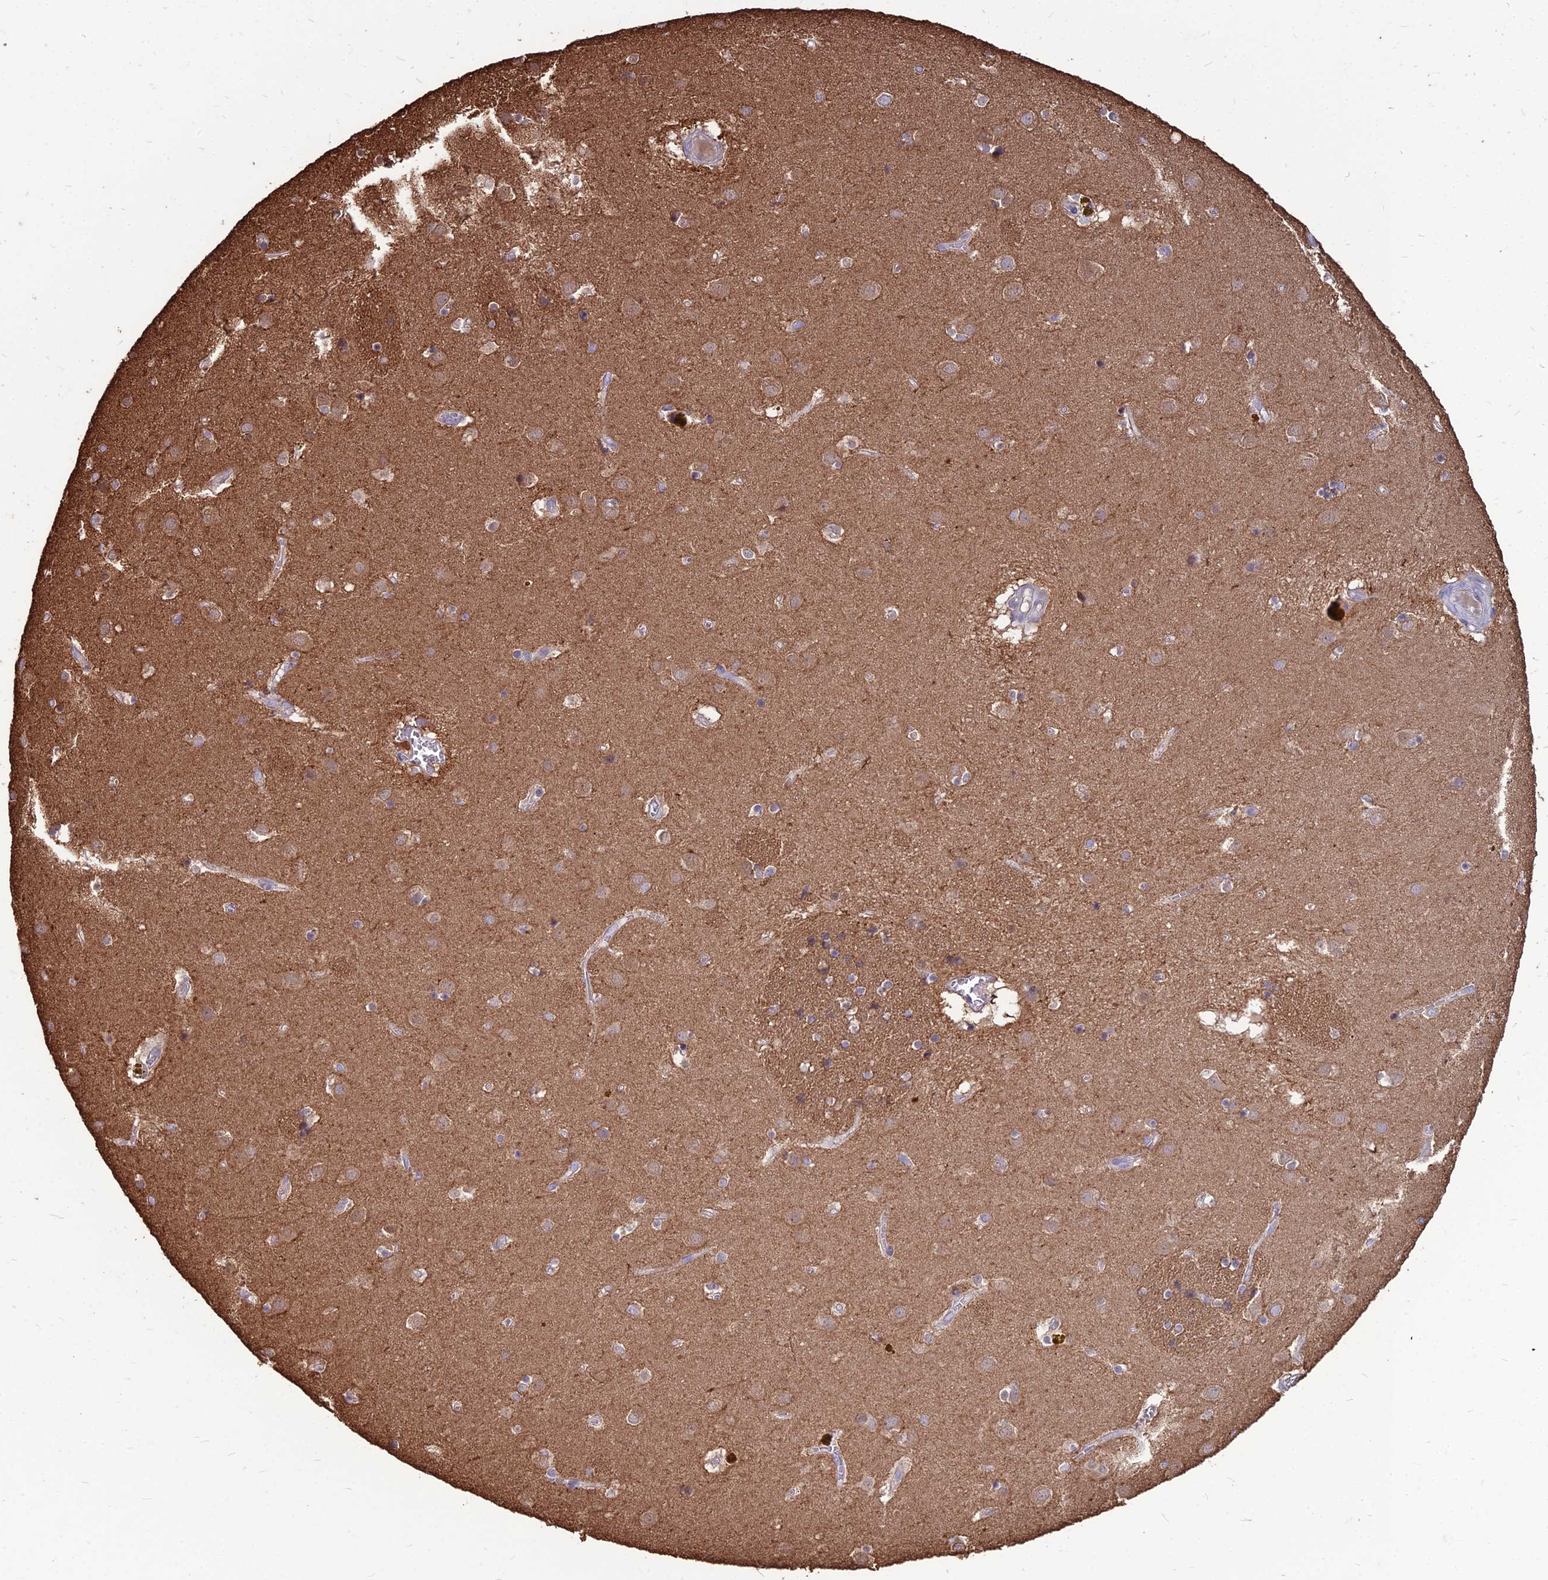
{"staining": {"intensity": "moderate", "quantity": "<25%", "location": "cytoplasmic/membranous"}, "tissue": "caudate", "cell_type": "Glial cells", "image_type": "normal", "snomed": [{"axis": "morphology", "description": "Normal tissue, NOS"}, {"axis": "topography", "description": "Lateral ventricle wall"}], "caption": "A brown stain labels moderate cytoplasmic/membranous positivity of a protein in glial cells of unremarkable caudate.", "gene": "LSM6", "patient": {"sex": "male", "age": 70}}